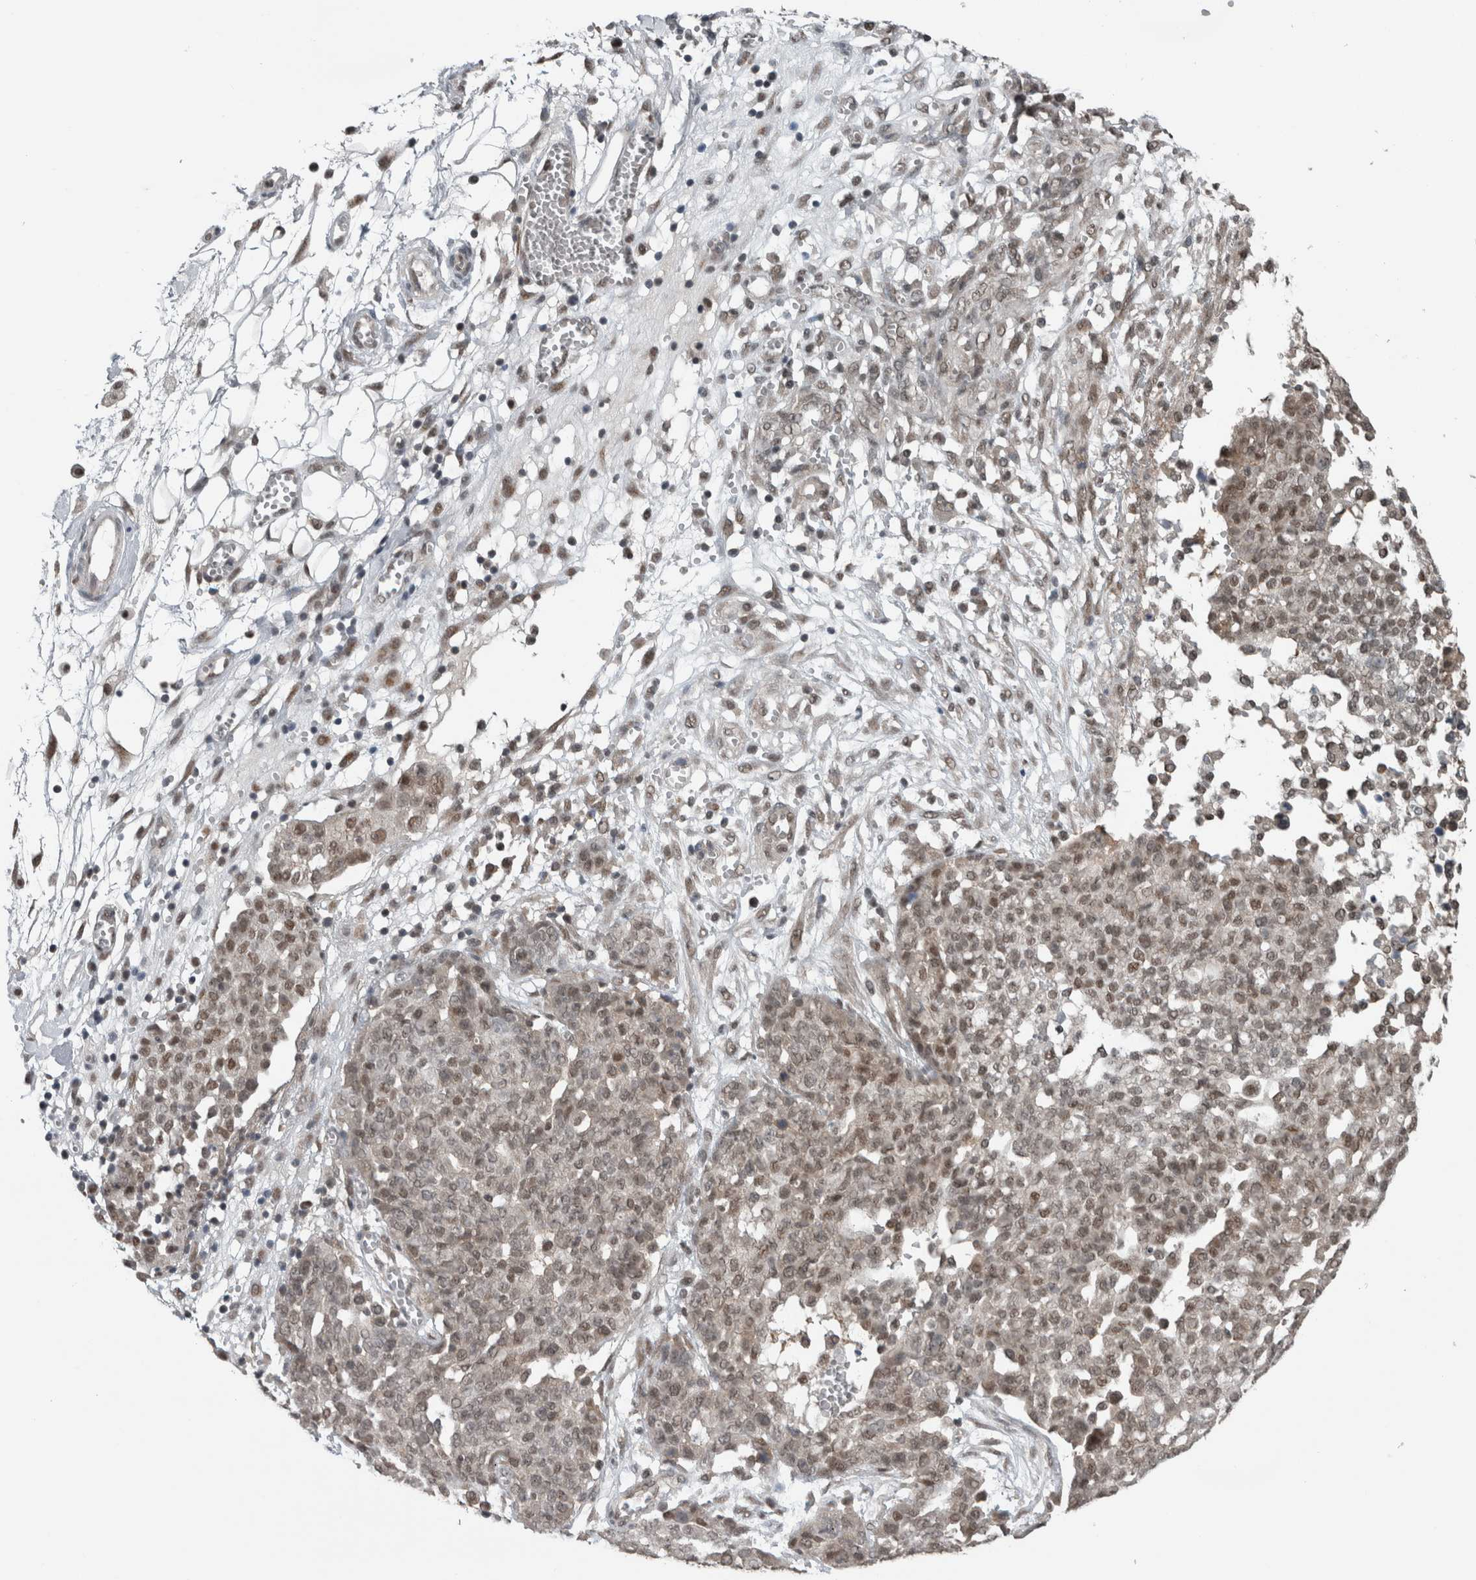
{"staining": {"intensity": "weak", "quantity": ">75%", "location": "nuclear"}, "tissue": "ovarian cancer", "cell_type": "Tumor cells", "image_type": "cancer", "snomed": [{"axis": "morphology", "description": "Cystadenocarcinoma, serous, NOS"}, {"axis": "topography", "description": "Soft tissue"}, {"axis": "topography", "description": "Ovary"}], "caption": "Ovarian cancer (serous cystadenocarcinoma) stained with a protein marker reveals weak staining in tumor cells.", "gene": "SPAG7", "patient": {"sex": "female", "age": 57}}